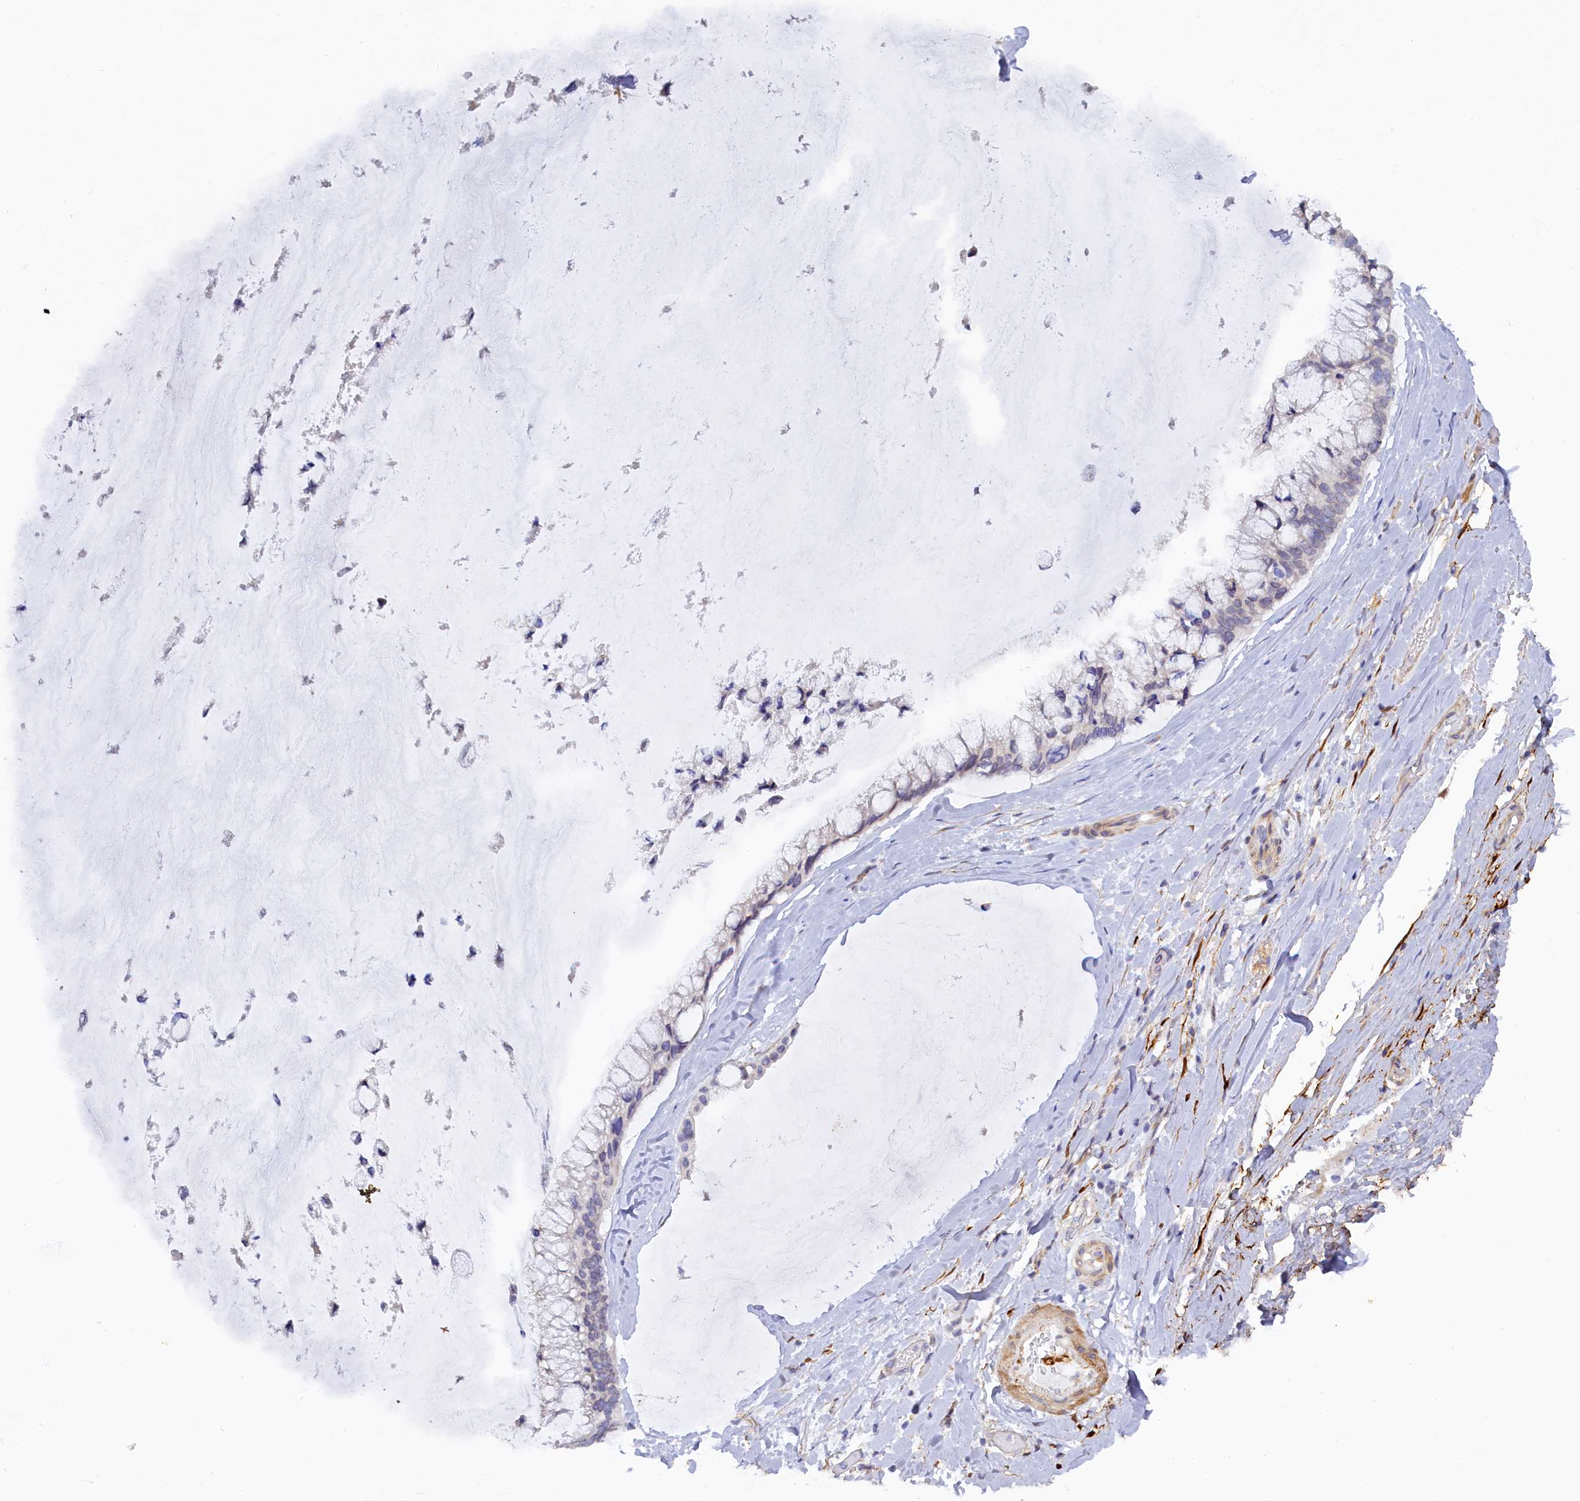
{"staining": {"intensity": "negative", "quantity": "none", "location": "none"}, "tissue": "ovarian cancer", "cell_type": "Tumor cells", "image_type": "cancer", "snomed": [{"axis": "morphology", "description": "Cystadenocarcinoma, mucinous, NOS"}, {"axis": "topography", "description": "Ovary"}], "caption": "A histopathology image of human ovarian cancer is negative for staining in tumor cells.", "gene": "POGLUT3", "patient": {"sex": "female", "age": 39}}